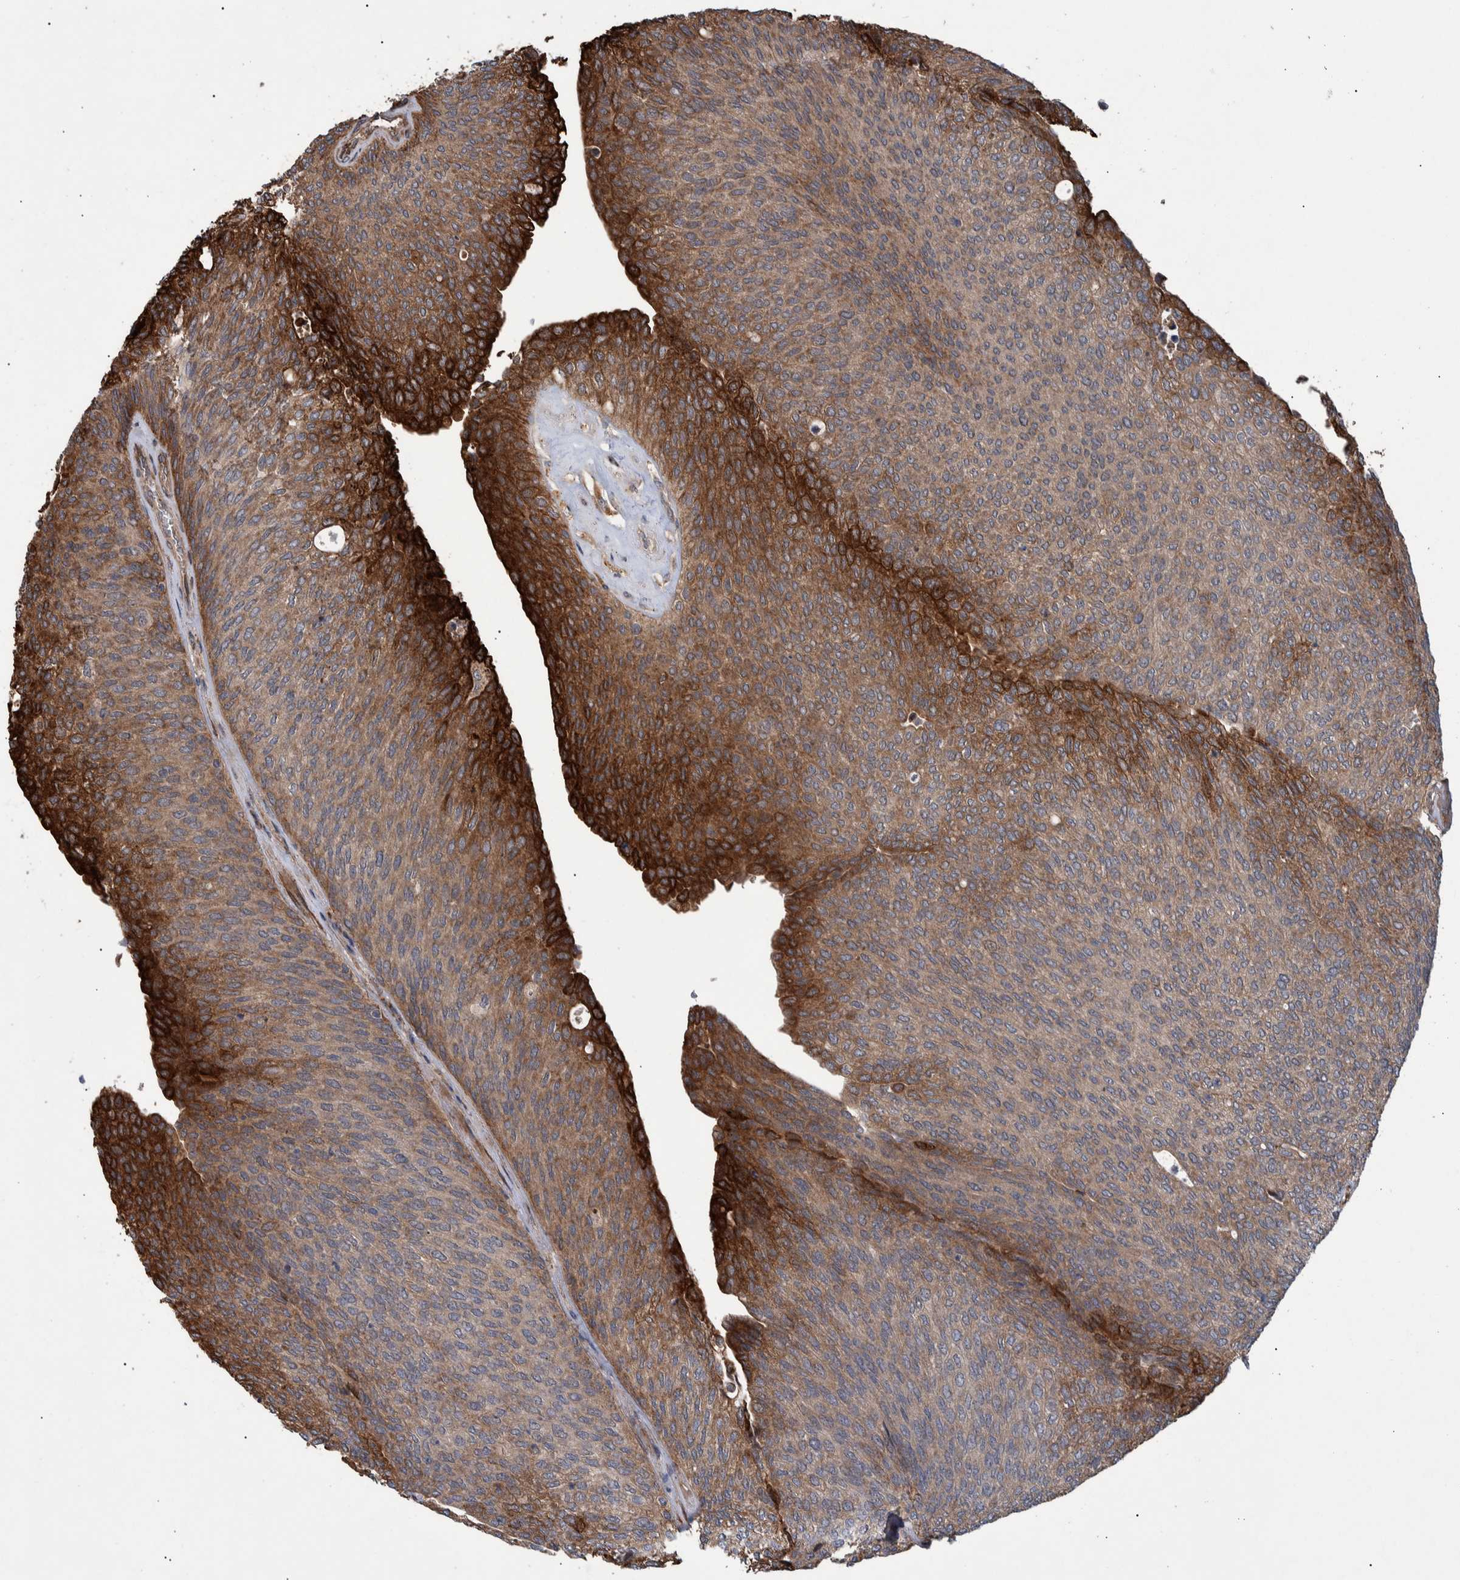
{"staining": {"intensity": "strong", "quantity": "<25%", "location": "cytoplasmic/membranous"}, "tissue": "urothelial cancer", "cell_type": "Tumor cells", "image_type": "cancer", "snomed": [{"axis": "morphology", "description": "Urothelial carcinoma, Low grade"}, {"axis": "topography", "description": "Urinary bladder"}], "caption": "The histopathology image reveals immunohistochemical staining of low-grade urothelial carcinoma. There is strong cytoplasmic/membranous staining is identified in about <25% of tumor cells.", "gene": "B3GNTL1", "patient": {"sex": "female", "age": 79}}